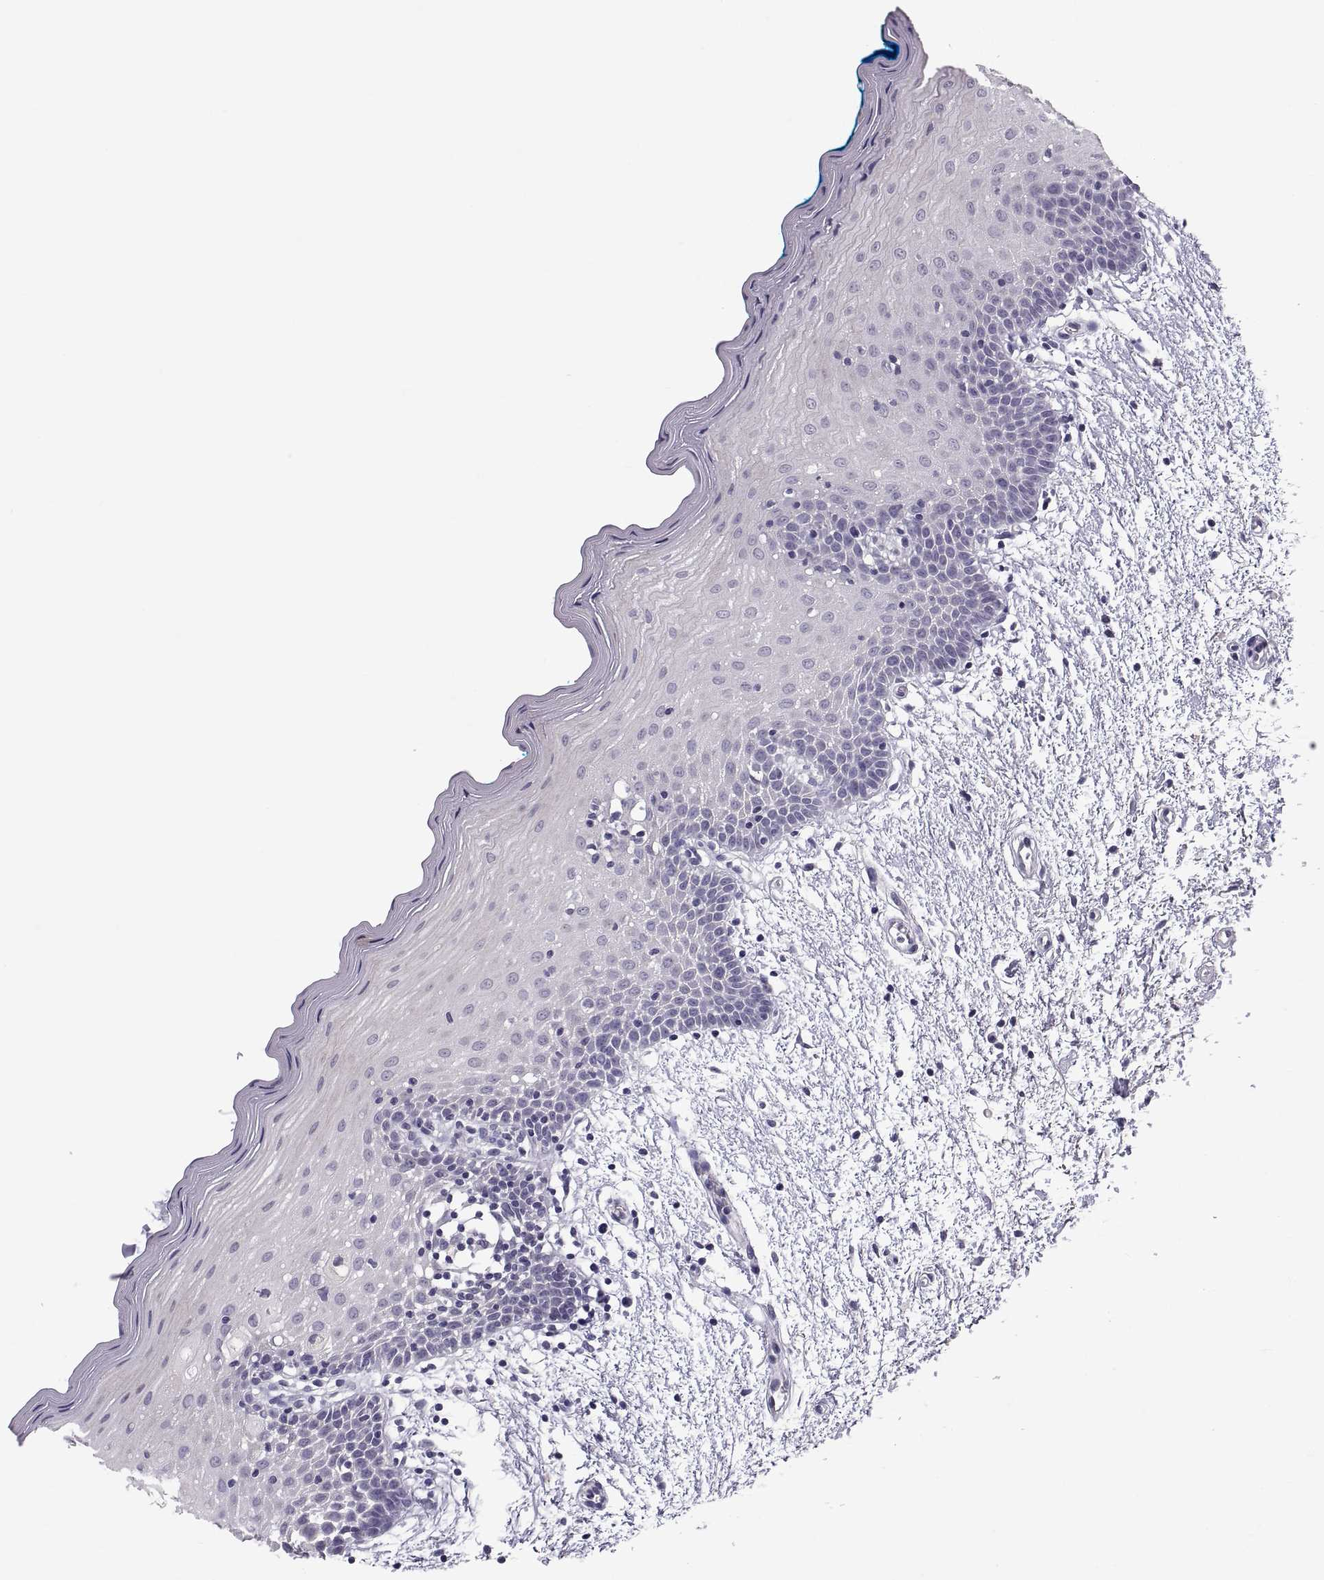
{"staining": {"intensity": "negative", "quantity": "none", "location": "none"}, "tissue": "oral mucosa", "cell_type": "Squamous epithelial cells", "image_type": "normal", "snomed": [{"axis": "morphology", "description": "Normal tissue, NOS"}, {"axis": "morphology", "description": "Squamous cell carcinoma, NOS"}, {"axis": "topography", "description": "Oral tissue"}, {"axis": "topography", "description": "Head-Neck"}], "caption": "Immunohistochemistry of unremarkable oral mucosa reveals no staining in squamous epithelial cells.", "gene": "PTN", "patient": {"sex": "female", "age": 75}}